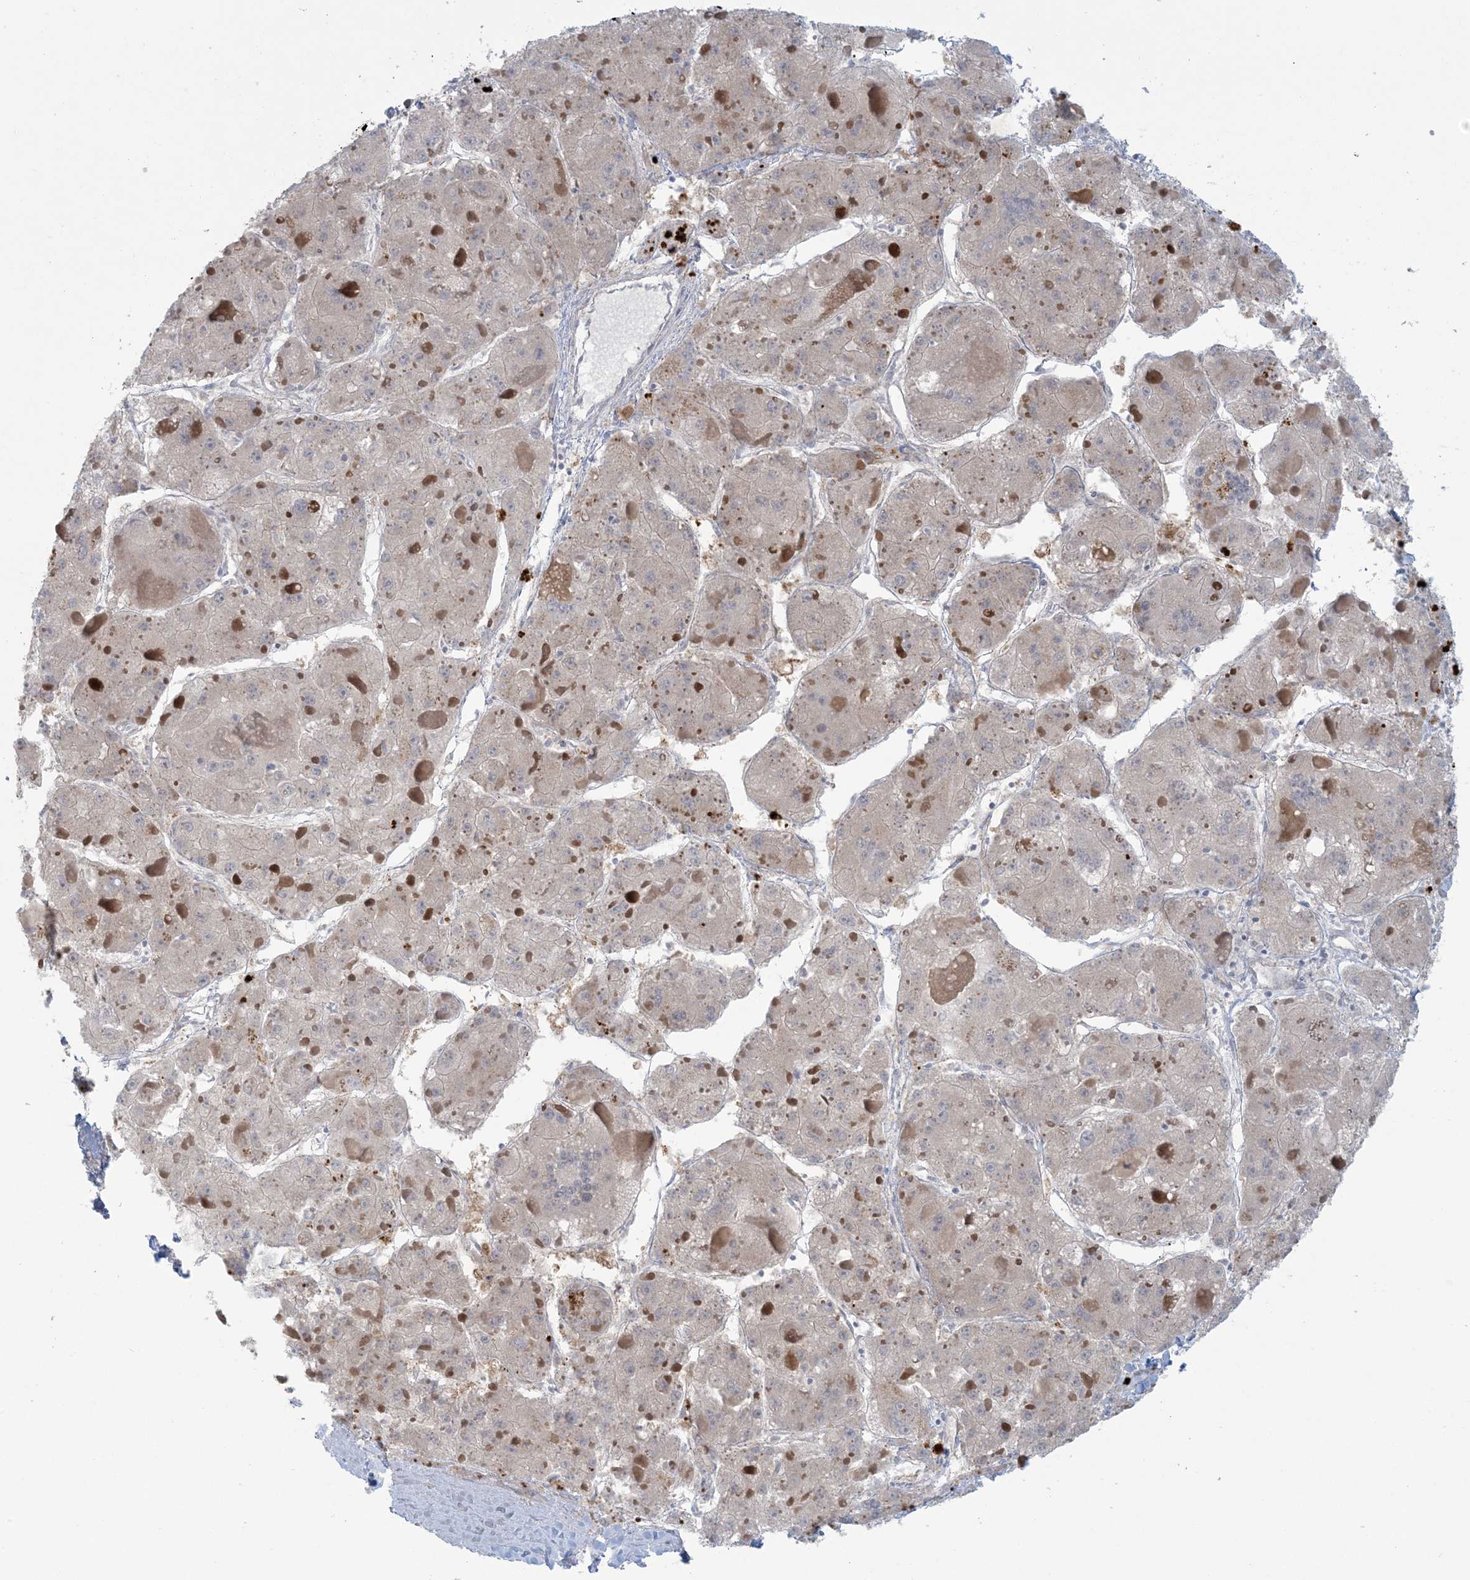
{"staining": {"intensity": "weak", "quantity": "<25%", "location": "cytoplasmic/membranous"}, "tissue": "liver cancer", "cell_type": "Tumor cells", "image_type": "cancer", "snomed": [{"axis": "morphology", "description": "Carcinoma, Hepatocellular, NOS"}, {"axis": "topography", "description": "Liver"}], "caption": "A micrograph of liver cancer (hepatocellular carcinoma) stained for a protein shows no brown staining in tumor cells.", "gene": "NRBP2", "patient": {"sex": "female", "age": 73}}